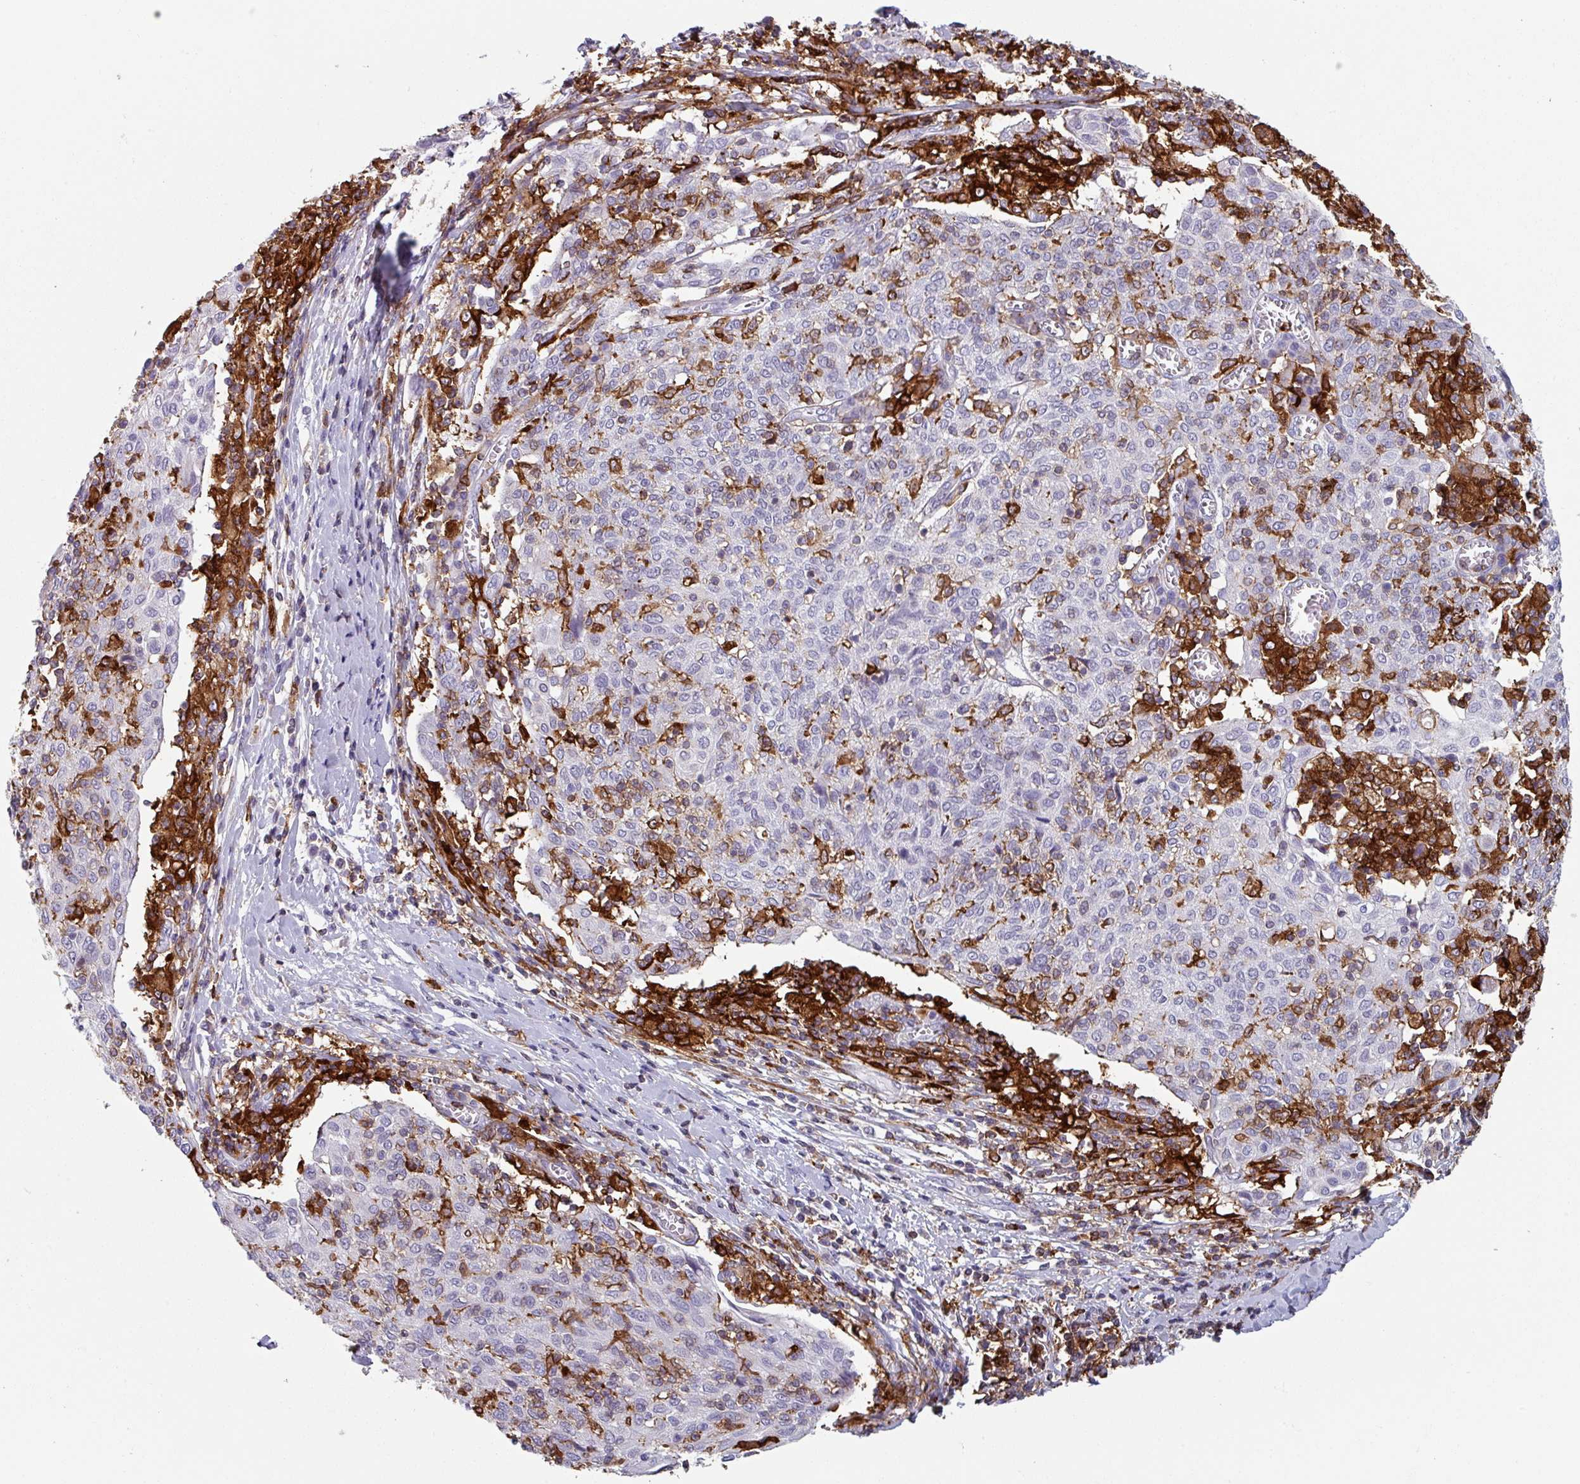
{"staining": {"intensity": "moderate", "quantity": "<25%", "location": "cytoplasmic/membranous"}, "tissue": "cervical cancer", "cell_type": "Tumor cells", "image_type": "cancer", "snomed": [{"axis": "morphology", "description": "Squamous cell carcinoma, NOS"}, {"axis": "topography", "description": "Cervix"}], "caption": "High-magnification brightfield microscopy of cervical squamous cell carcinoma stained with DAB (brown) and counterstained with hematoxylin (blue). tumor cells exhibit moderate cytoplasmic/membranous staining is seen in approximately<25% of cells.", "gene": "EXOSC5", "patient": {"sex": "female", "age": 52}}